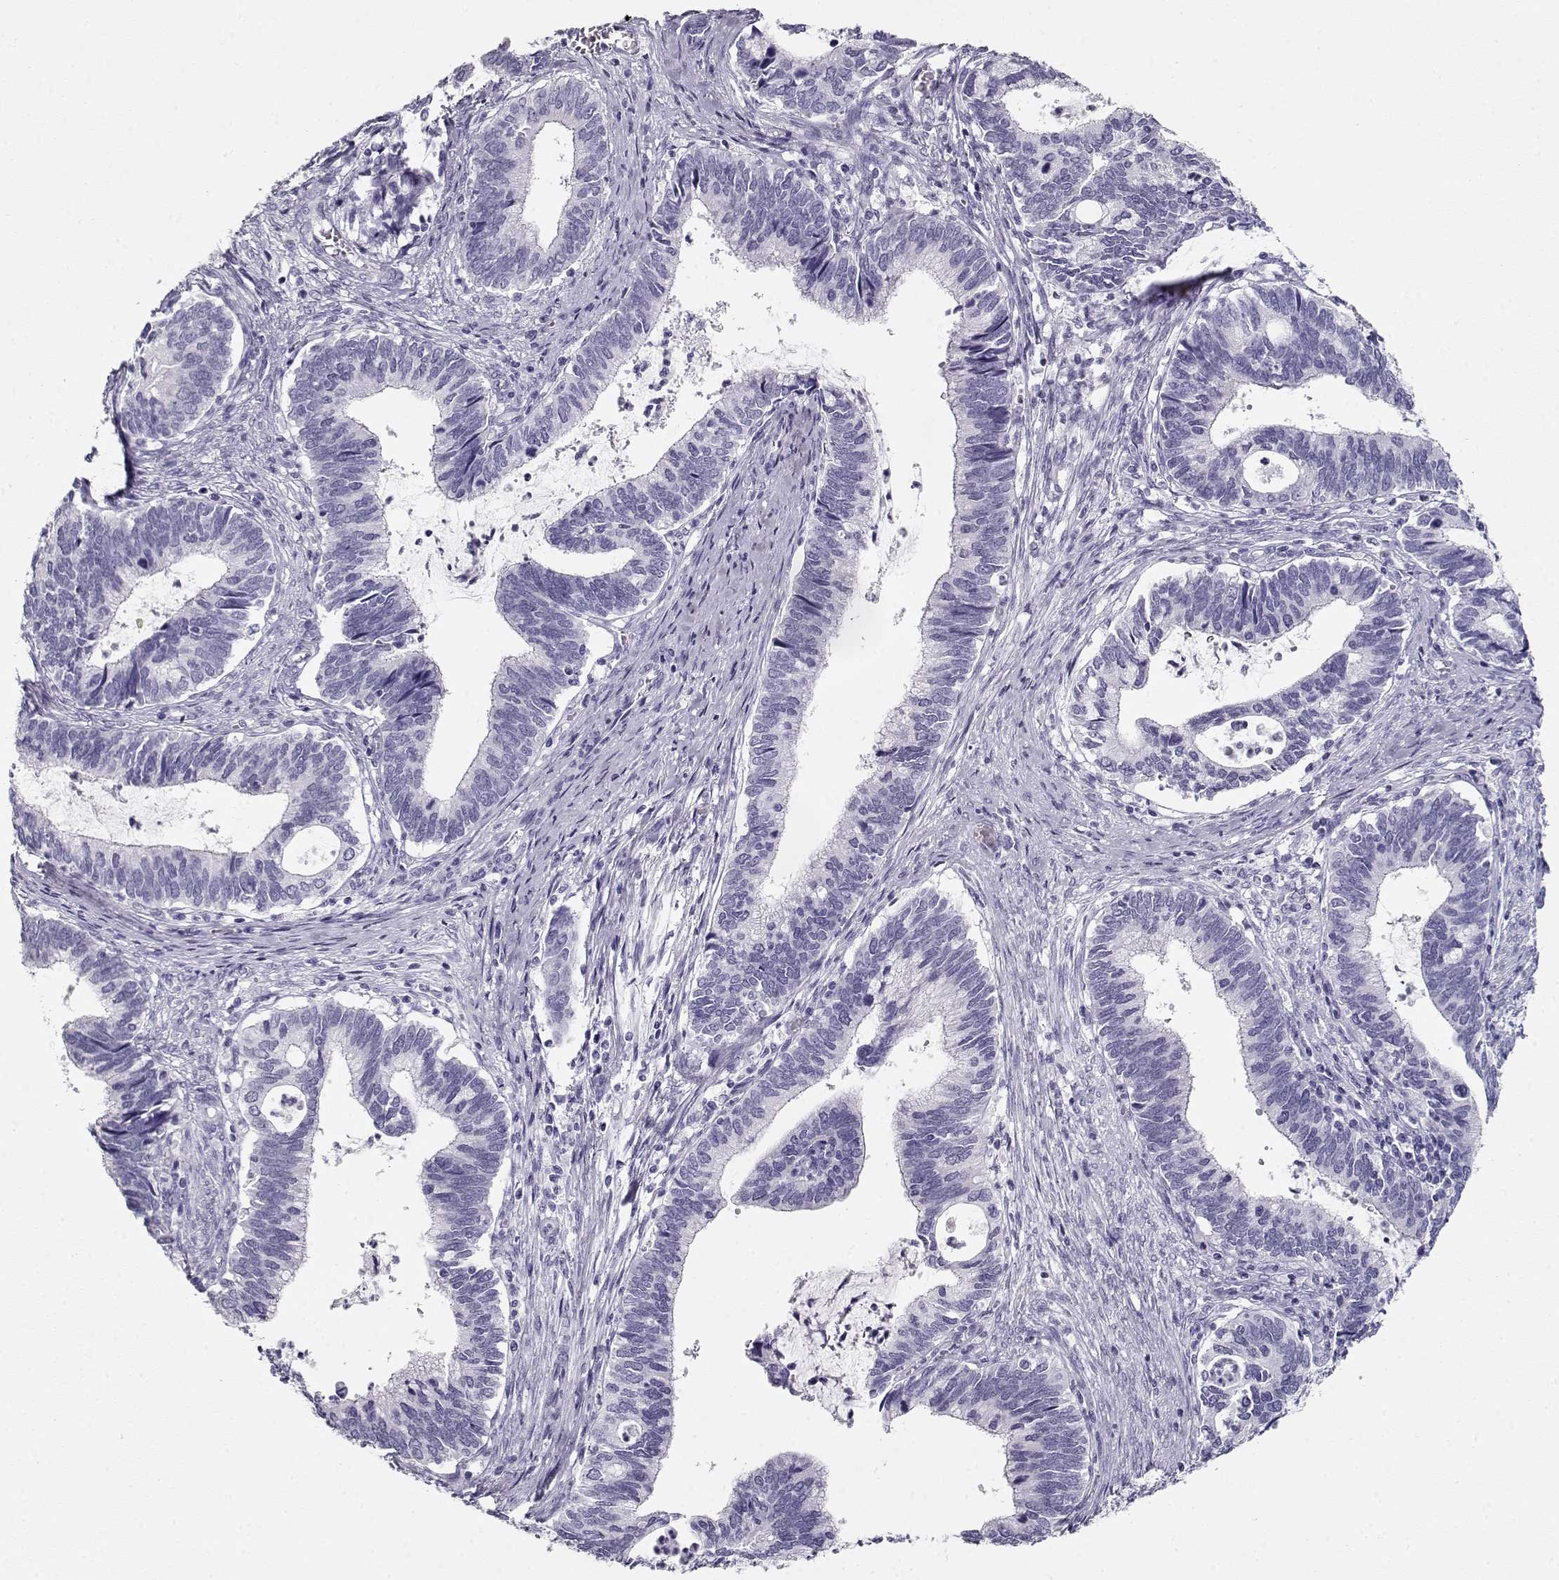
{"staining": {"intensity": "negative", "quantity": "none", "location": "none"}, "tissue": "cervical cancer", "cell_type": "Tumor cells", "image_type": "cancer", "snomed": [{"axis": "morphology", "description": "Adenocarcinoma, NOS"}, {"axis": "topography", "description": "Cervix"}], "caption": "Tumor cells are negative for protein expression in human cervical cancer. The staining was performed using DAB to visualize the protein expression in brown, while the nuclei were stained in blue with hematoxylin (Magnification: 20x).", "gene": "MAGEC1", "patient": {"sex": "female", "age": 42}}